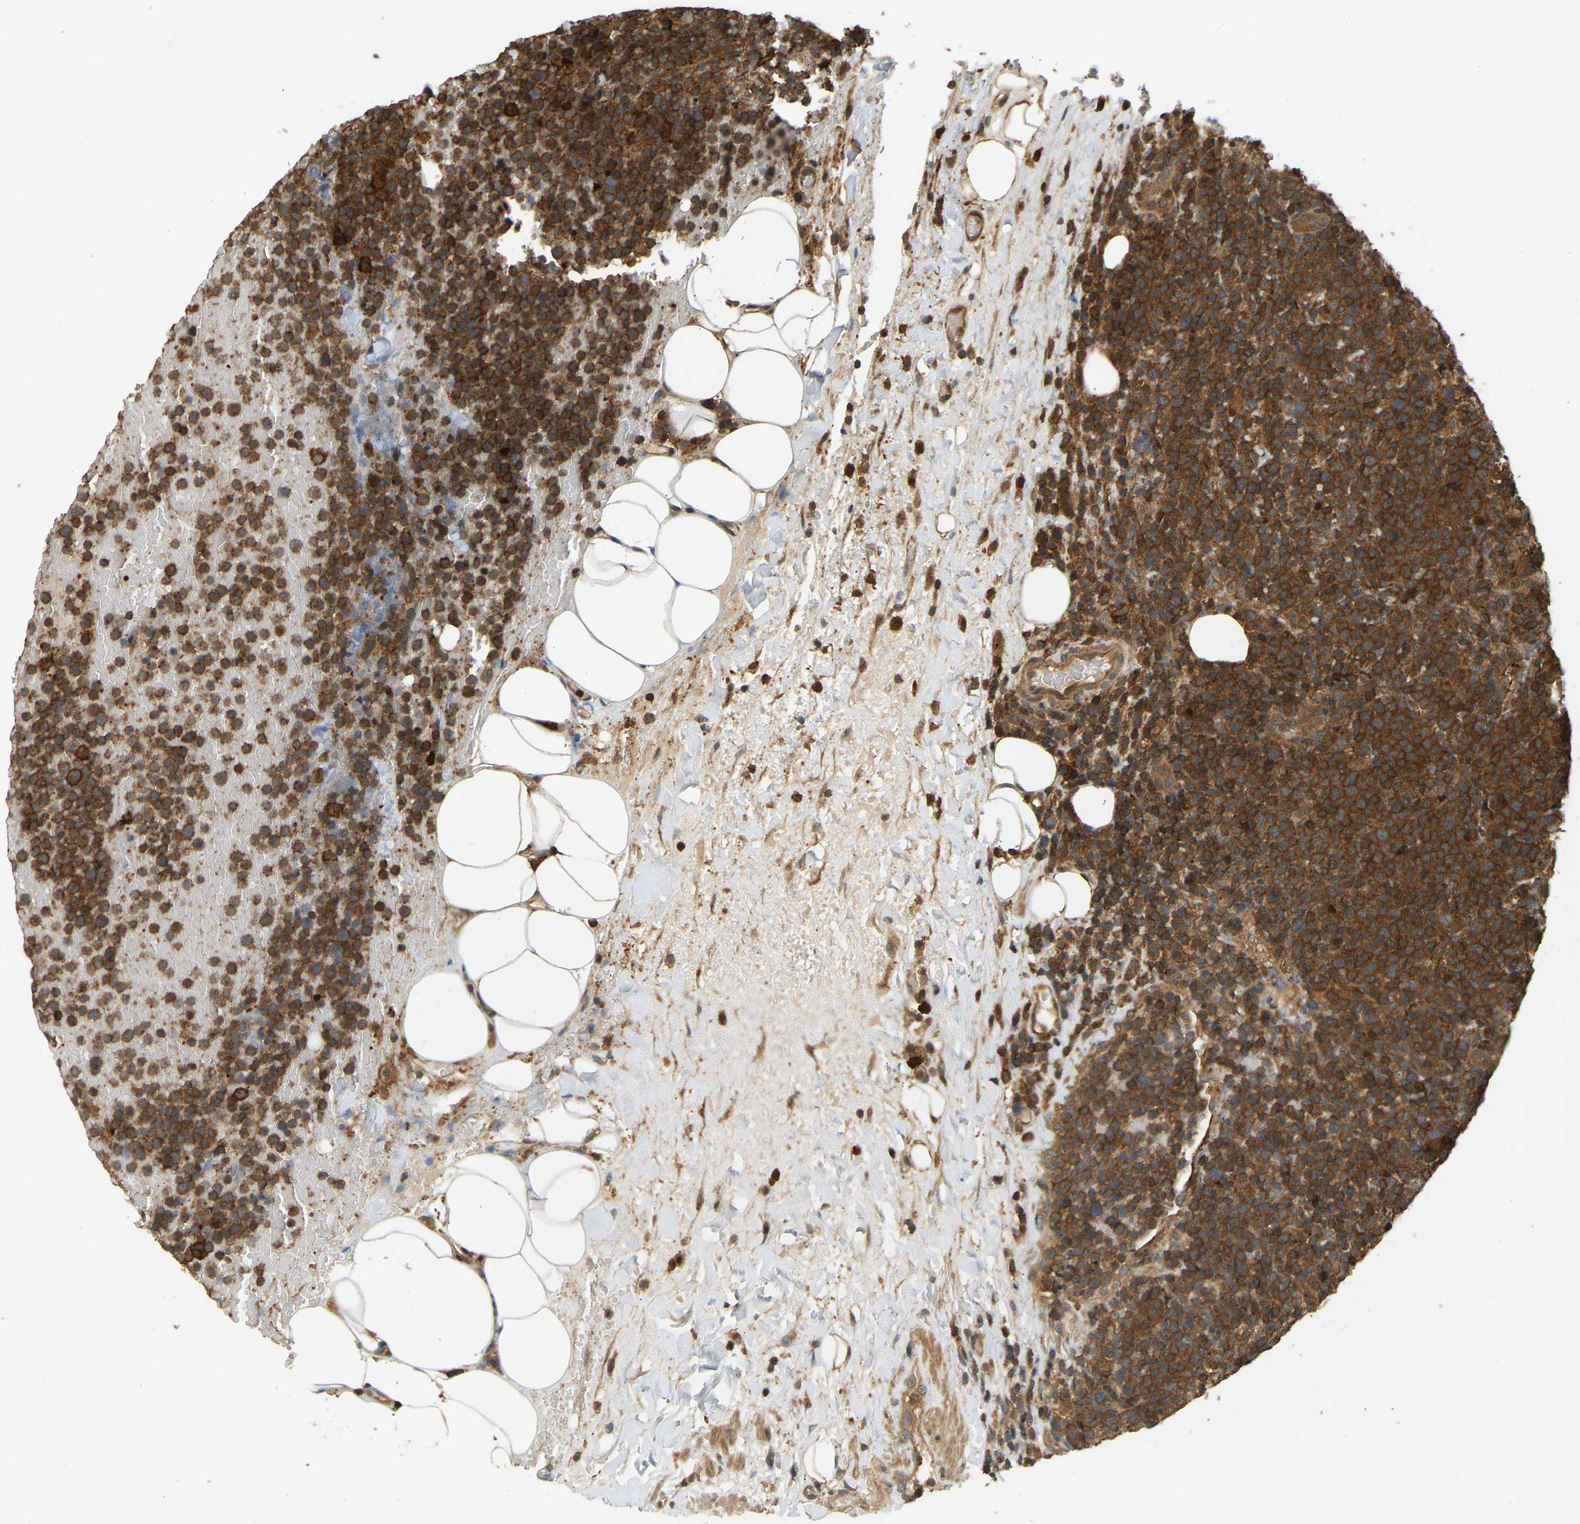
{"staining": {"intensity": "strong", "quantity": ">75%", "location": "cytoplasmic/membranous"}, "tissue": "lymphoma", "cell_type": "Tumor cells", "image_type": "cancer", "snomed": [{"axis": "morphology", "description": "Malignant lymphoma, non-Hodgkin's type, High grade"}, {"axis": "topography", "description": "Lymph node"}], "caption": "High-power microscopy captured an immunohistochemistry image of lymphoma, revealing strong cytoplasmic/membranous expression in approximately >75% of tumor cells.", "gene": "GOPC", "patient": {"sex": "female", "age": 84}}